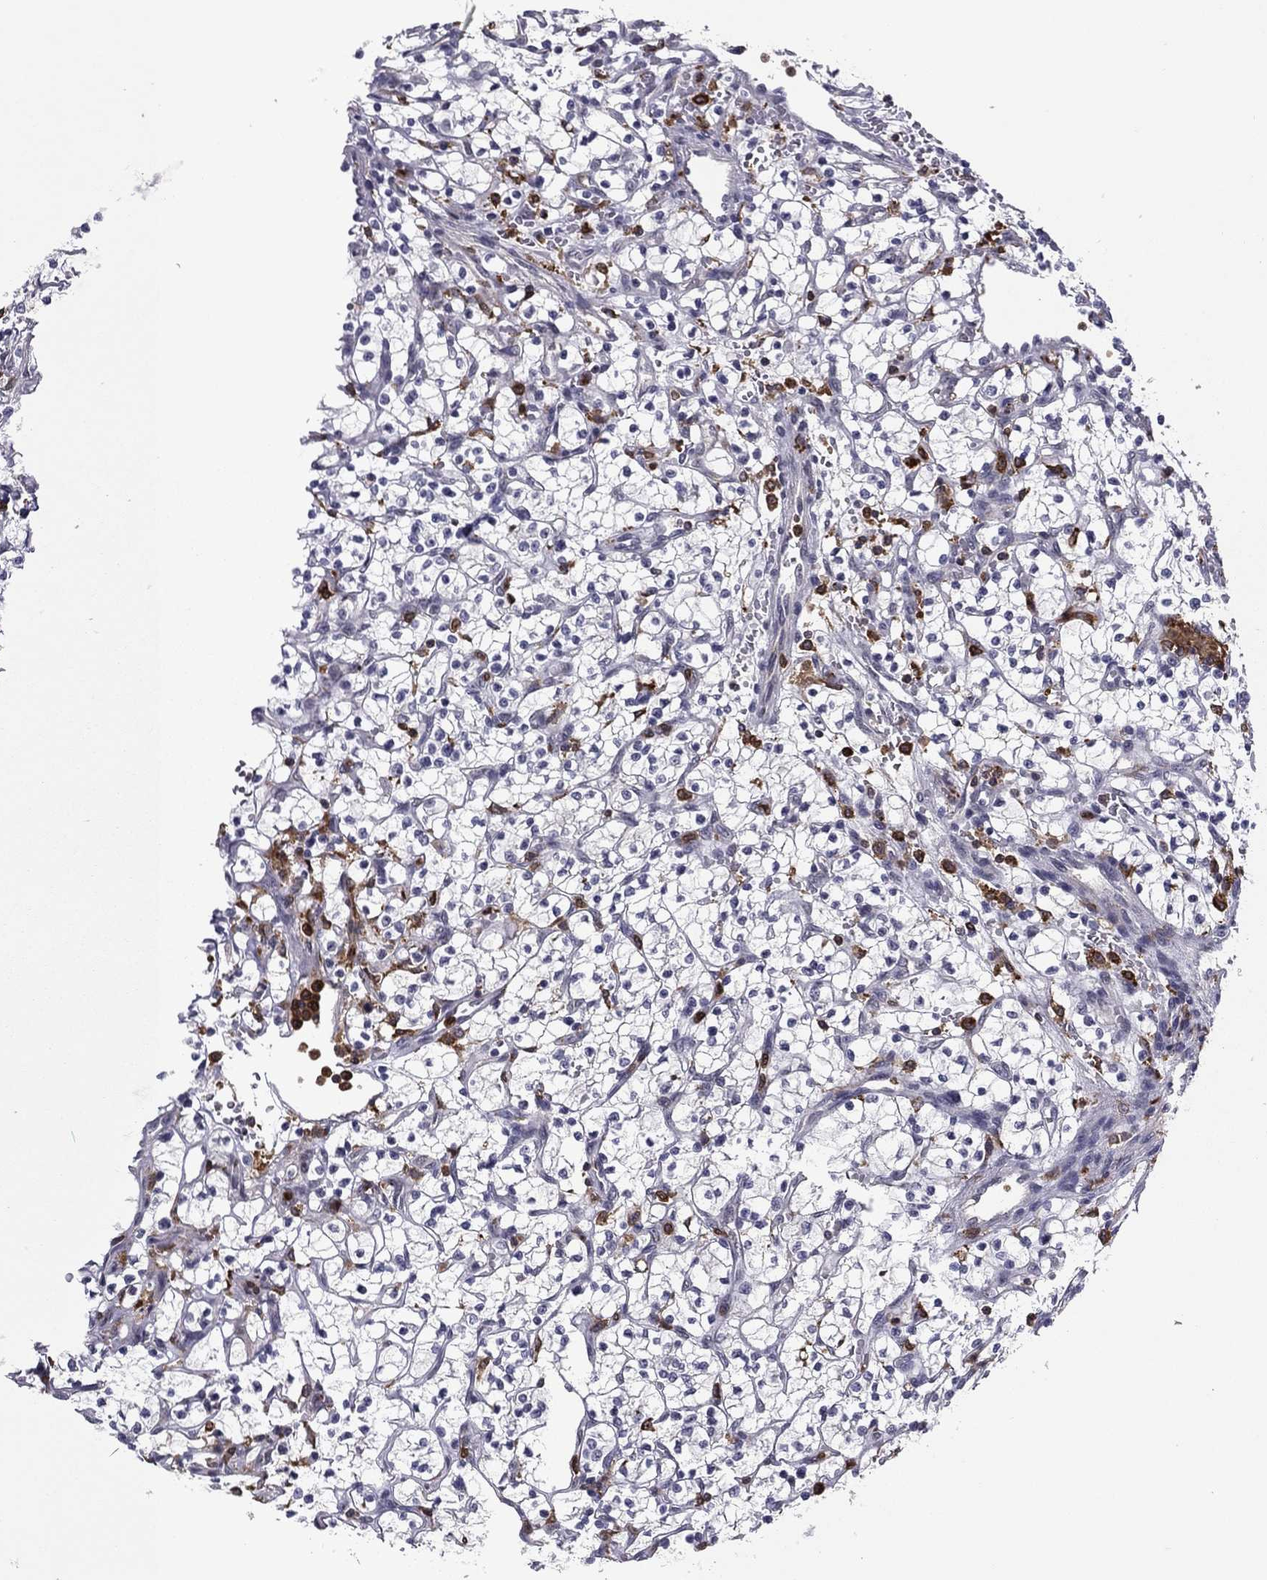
{"staining": {"intensity": "negative", "quantity": "none", "location": "none"}, "tissue": "renal cancer", "cell_type": "Tumor cells", "image_type": "cancer", "snomed": [{"axis": "morphology", "description": "Adenocarcinoma, NOS"}, {"axis": "topography", "description": "Kidney"}], "caption": "The IHC micrograph has no significant expression in tumor cells of renal cancer tissue.", "gene": "PLCB2", "patient": {"sex": "female", "age": 64}}